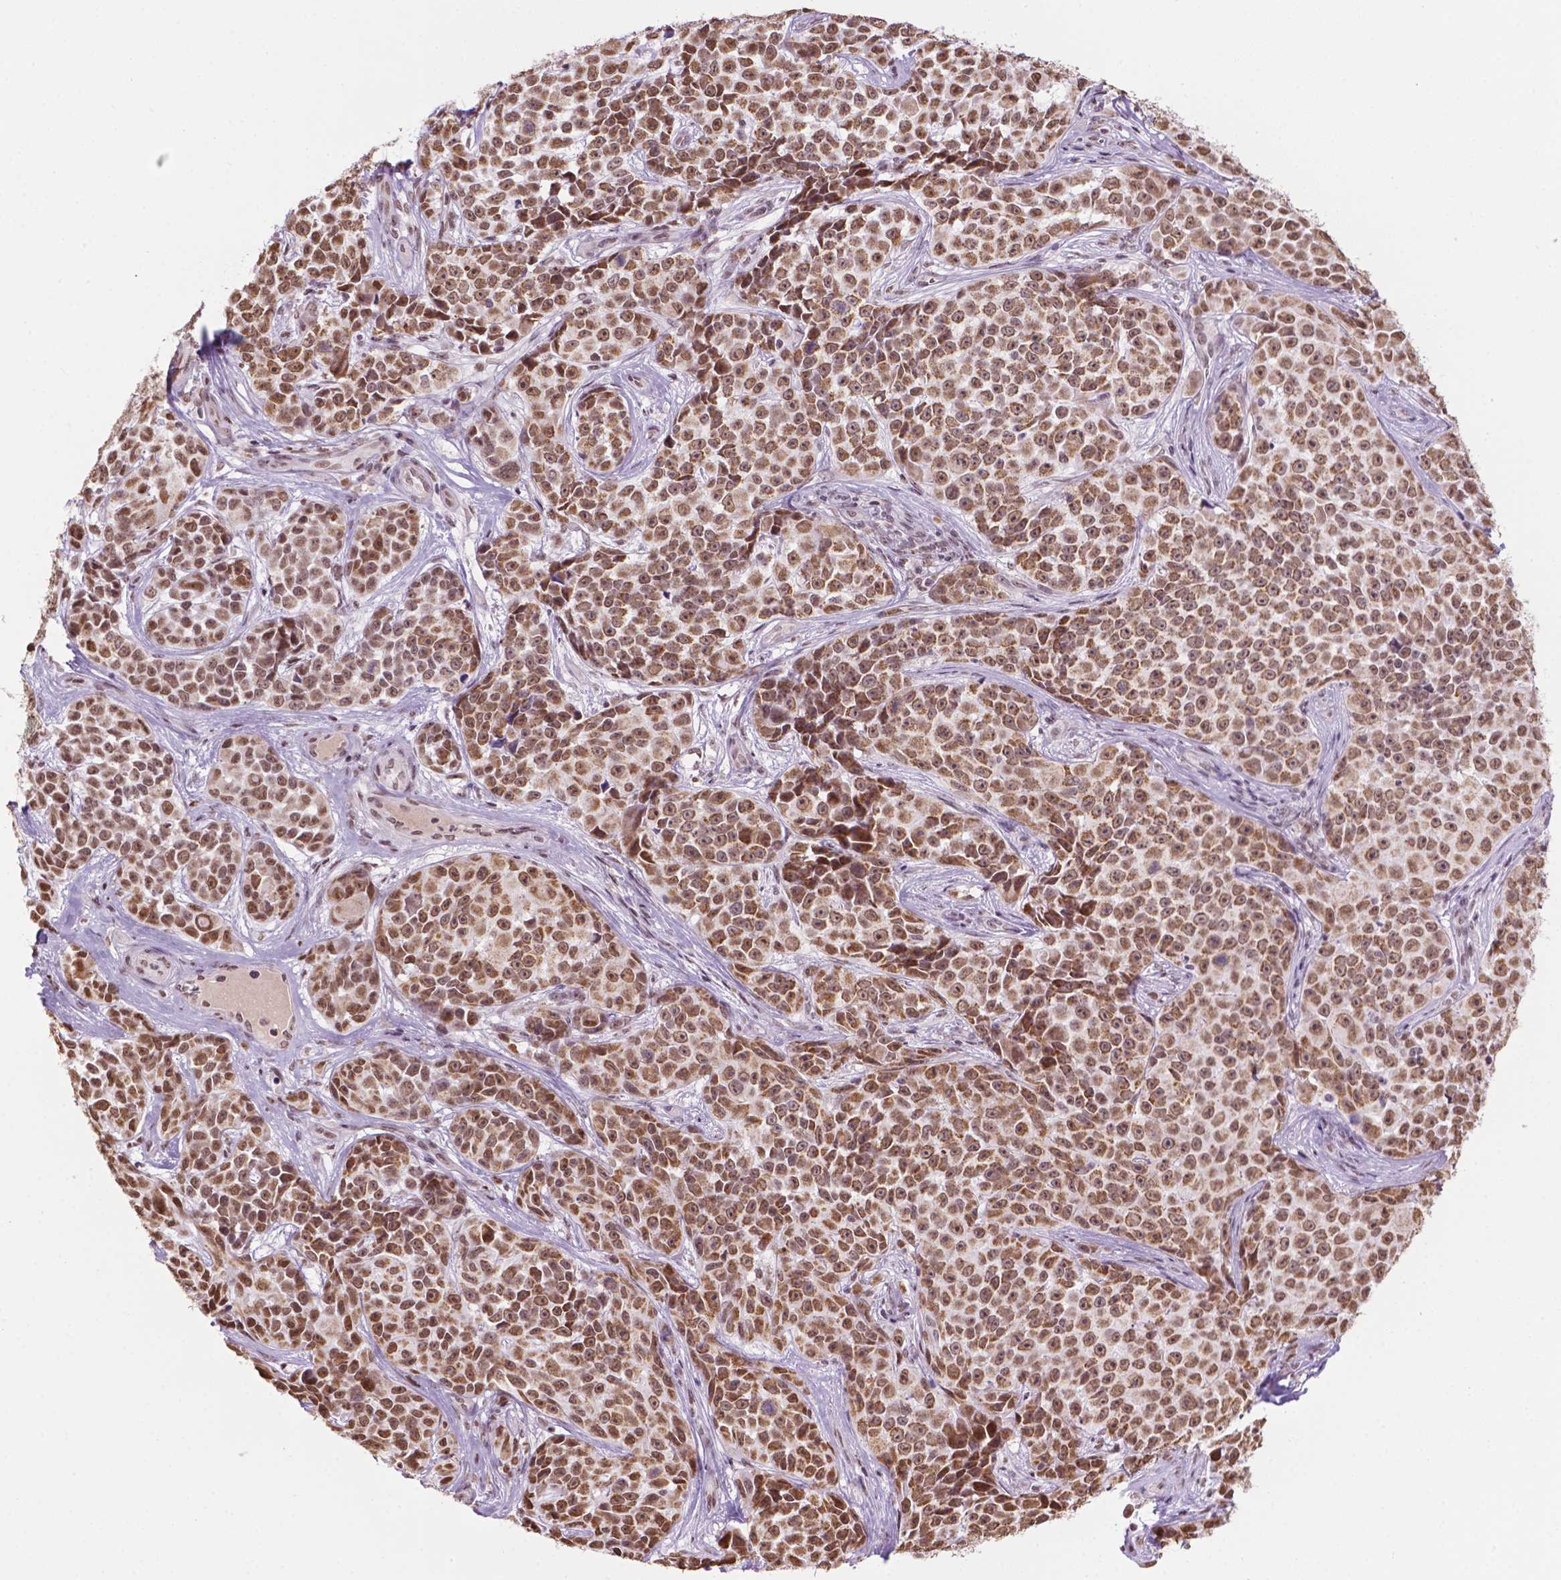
{"staining": {"intensity": "moderate", "quantity": ">75%", "location": "cytoplasmic/membranous,nuclear"}, "tissue": "melanoma", "cell_type": "Tumor cells", "image_type": "cancer", "snomed": [{"axis": "morphology", "description": "Malignant melanoma, NOS"}, {"axis": "topography", "description": "Skin"}], "caption": "Immunohistochemistry histopathology image of neoplastic tissue: malignant melanoma stained using immunohistochemistry demonstrates medium levels of moderate protein expression localized specifically in the cytoplasmic/membranous and nuclear of tumor cells, appearing as a cytoplasmic/membranous and nuclear brown color.", "gene": "COL23A1", "patient": {"sex": "female", "age": 88}}